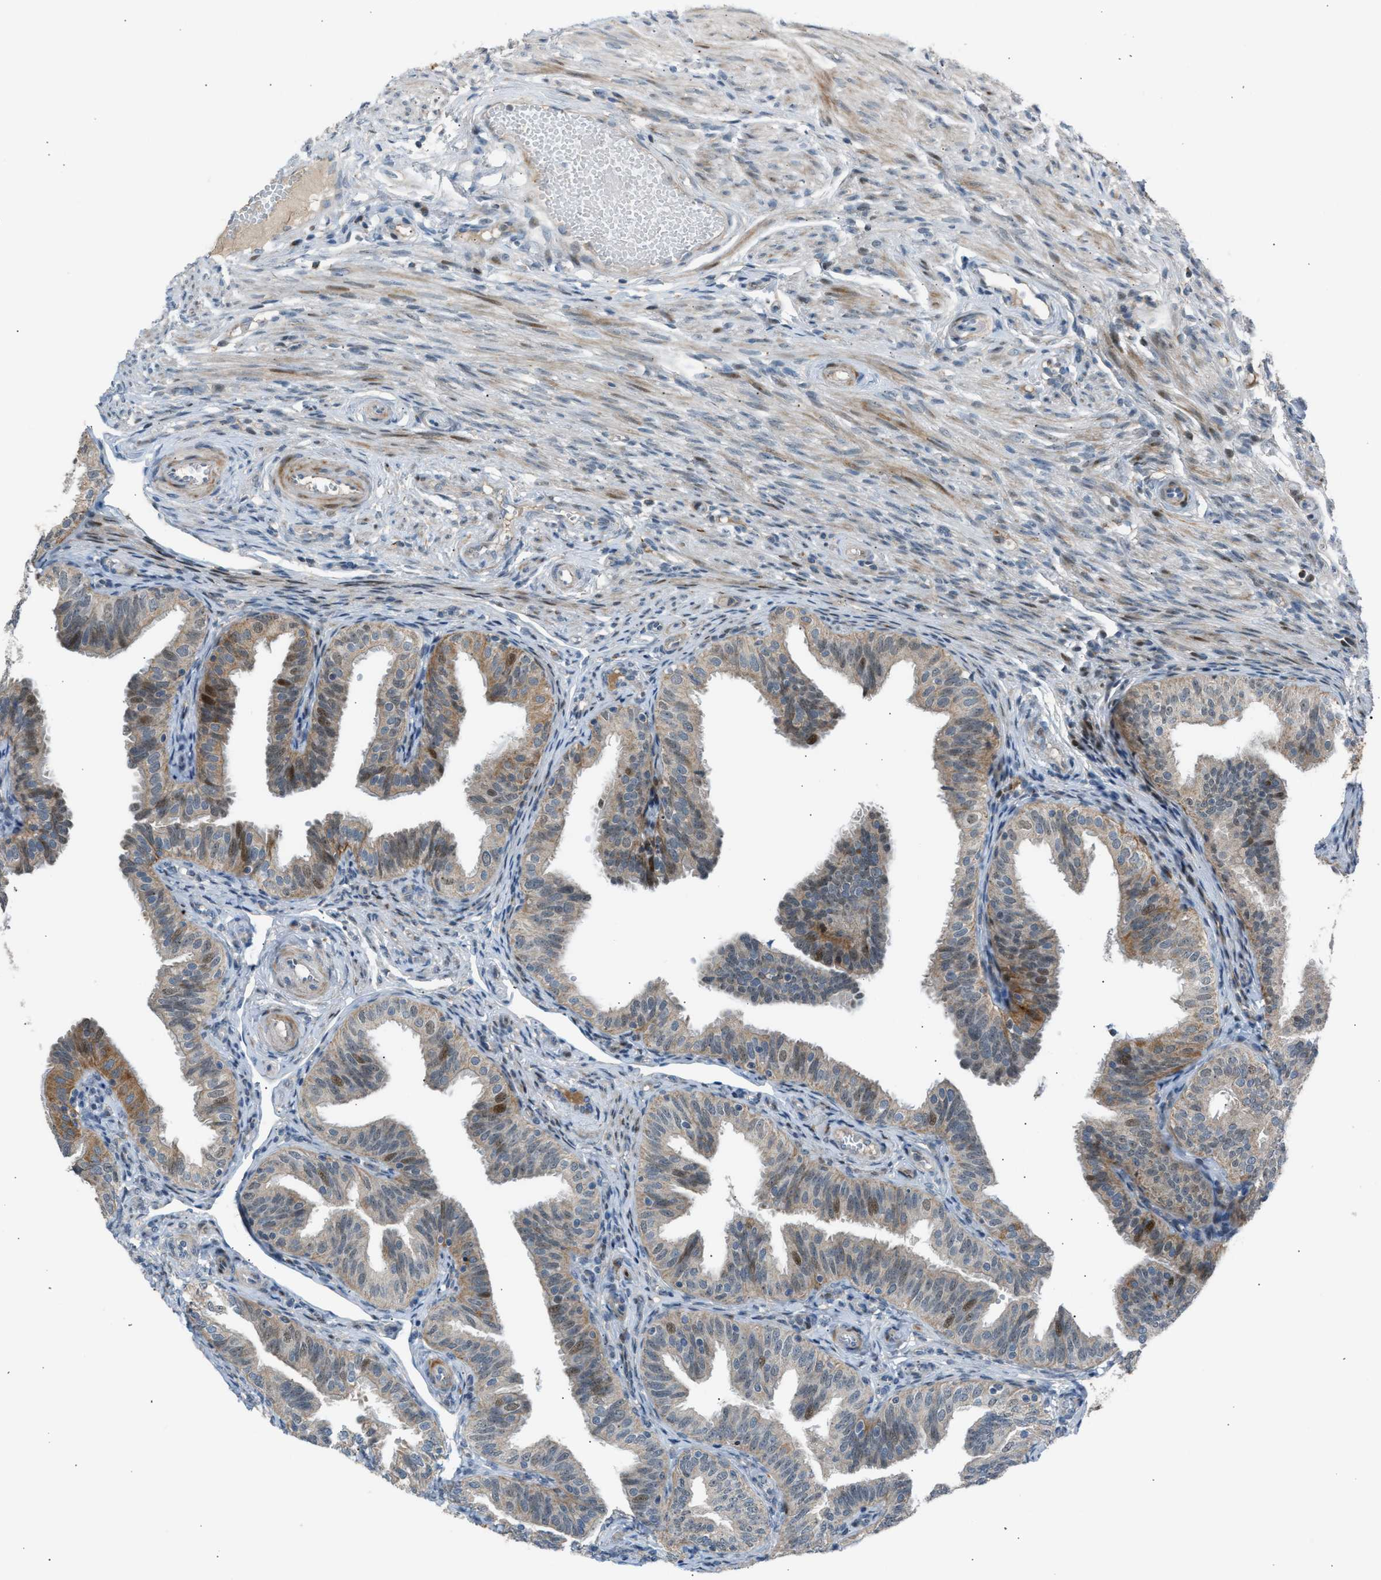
{"staining": {"intensity": "weak", "quantity": "25%-75%", "location": "cytoplasmic/membranous,nuclear"}, "tissue": "fallopian tube", "cell_type": "Glandular cells", "image_type": "normal", "snomed": [{"axis": "morphology", "description": "Normal tissue, NOS"}, {"axis": "topography", "description": "Fallopian tube"}], "caption": "A histopathology image showing weak cytoplasmic/membranous,nuclear positivity in about 25%-75% of glandular cells in unremarkable fallopian tube, as visualized by brown immunohistochemical staining.", "gene": "VPS41", "patient": {"sex": "female", "age": 35}}